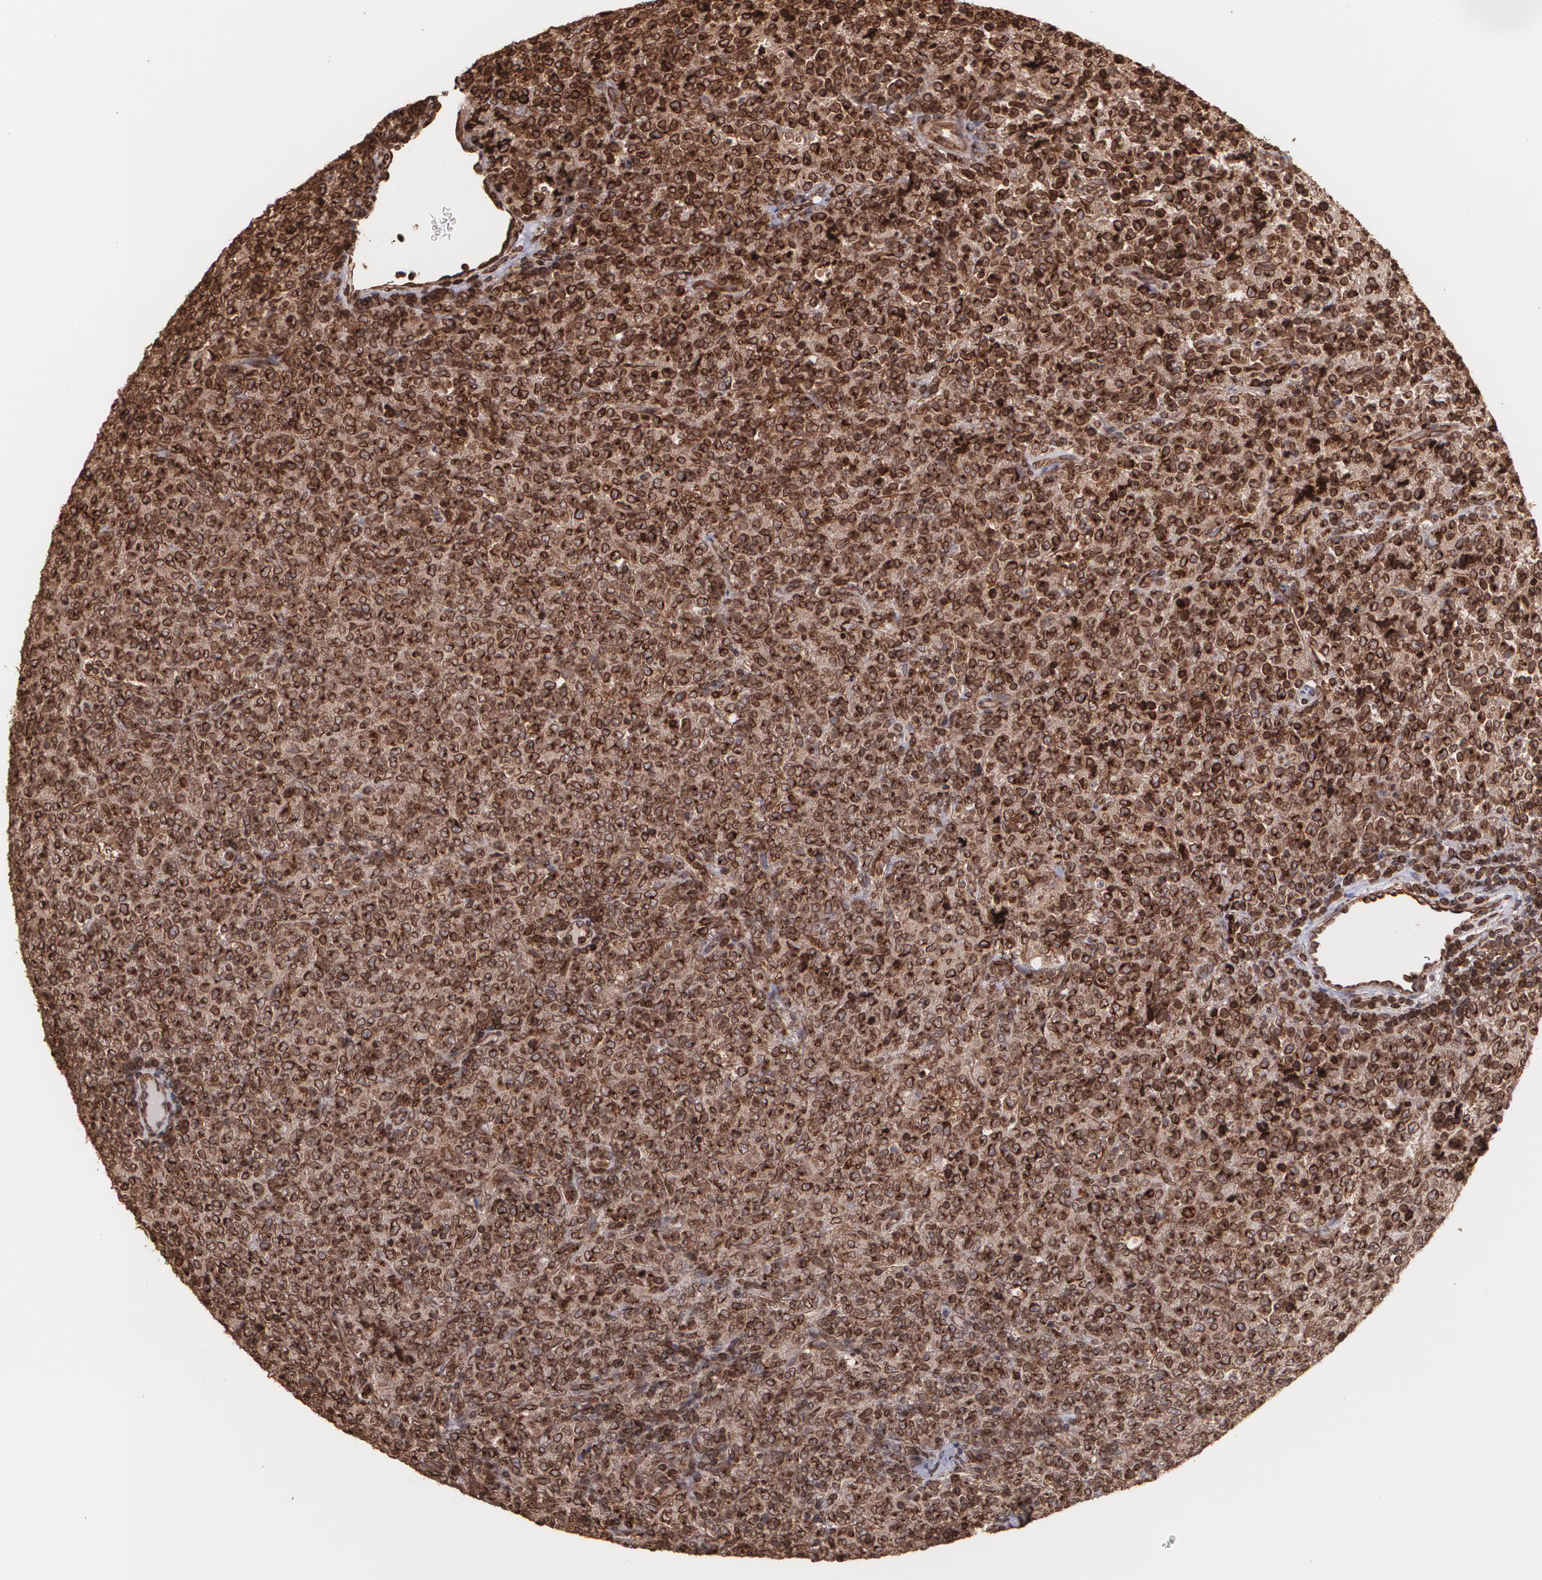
{"staining": {"intensity": "strong", "quantity": ">75%", "location": "cytoplasmic/membranous"}, "tissue": "lymphoma", "cell_type": "Tumor cells", "image_type": "cancer", "snomed": [{"axis": "morphology", "description": "Malignant lymphoma, non-Hodgkin's type, High grade"}, {"axis": "topography", "description": "Tonsil"}], "caption": "Protein expression by IHC displays strong cytoplasmic/membranous expression in about >75% of tumor cells in malignant lymphoma, non-Hodgkin's type (high-grade). (DAB (3,3'-diaminobenzidine) IHC with brightfield microscopy, high magnification).", "gene": "TRIP11", "patient": {"sex": "female", "age": 36}}